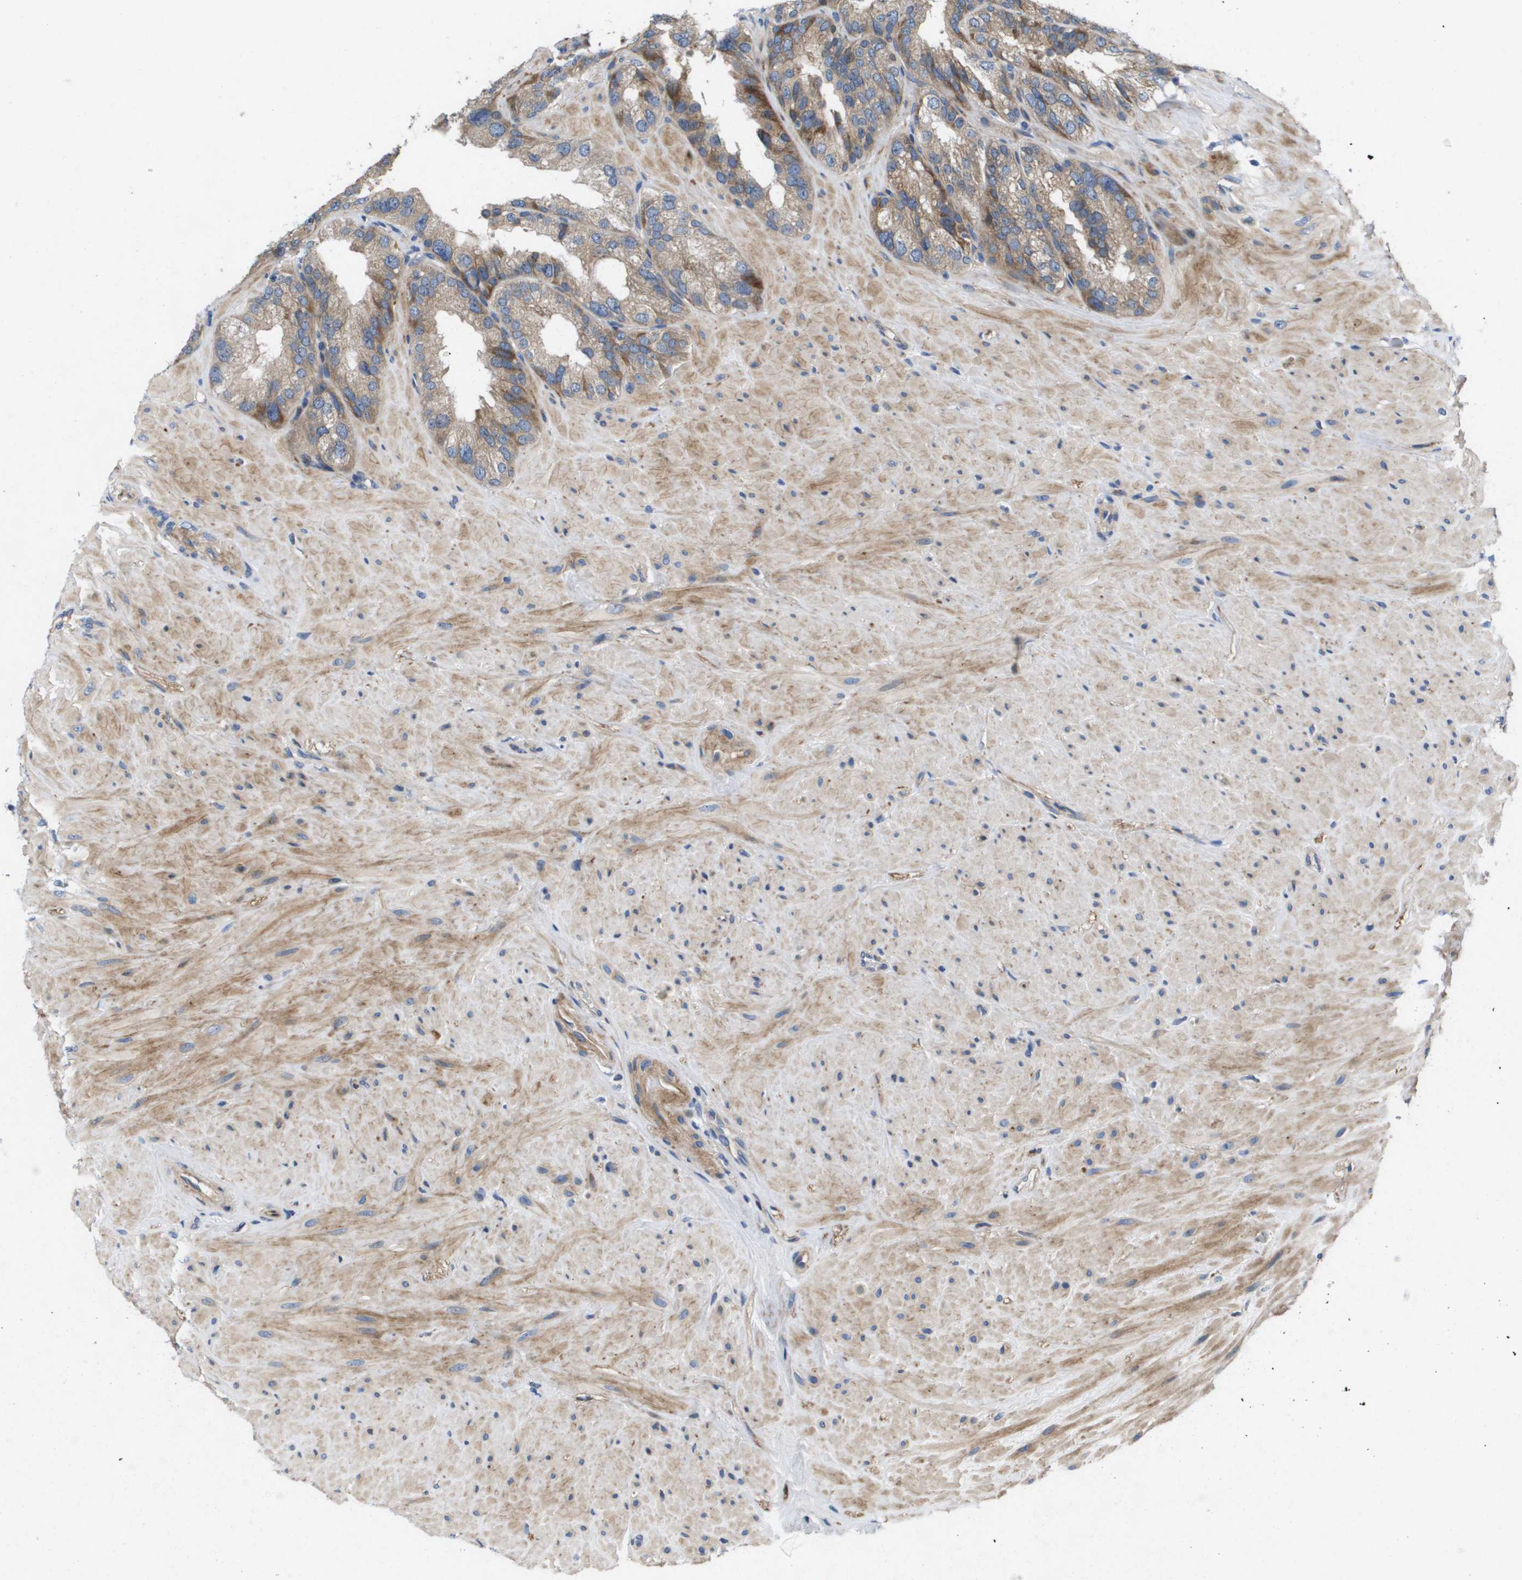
{"staining": {"intensity": "moderate", "quantity": ">75%", "location": "cytoplasmic/membranous"}, "tissue": "seminal vesicle", "cell_type": "Glandular cells", "image_type": "normal", "snomed": [{"axis": "morphology", "description": "Normal tissue, NOS"}, {"axis": "topography", "description": "Seminal veicle"}], "caption": "IHC histopathology image of normal human seminal vesicle stained for a protein (brown), which displays medium levels of moderate cytoplasmic/membranous staining in approximately >75% of glandular cells.", "gene": "ENTPD2", "patient": {"sex": "male", "age": 68}}